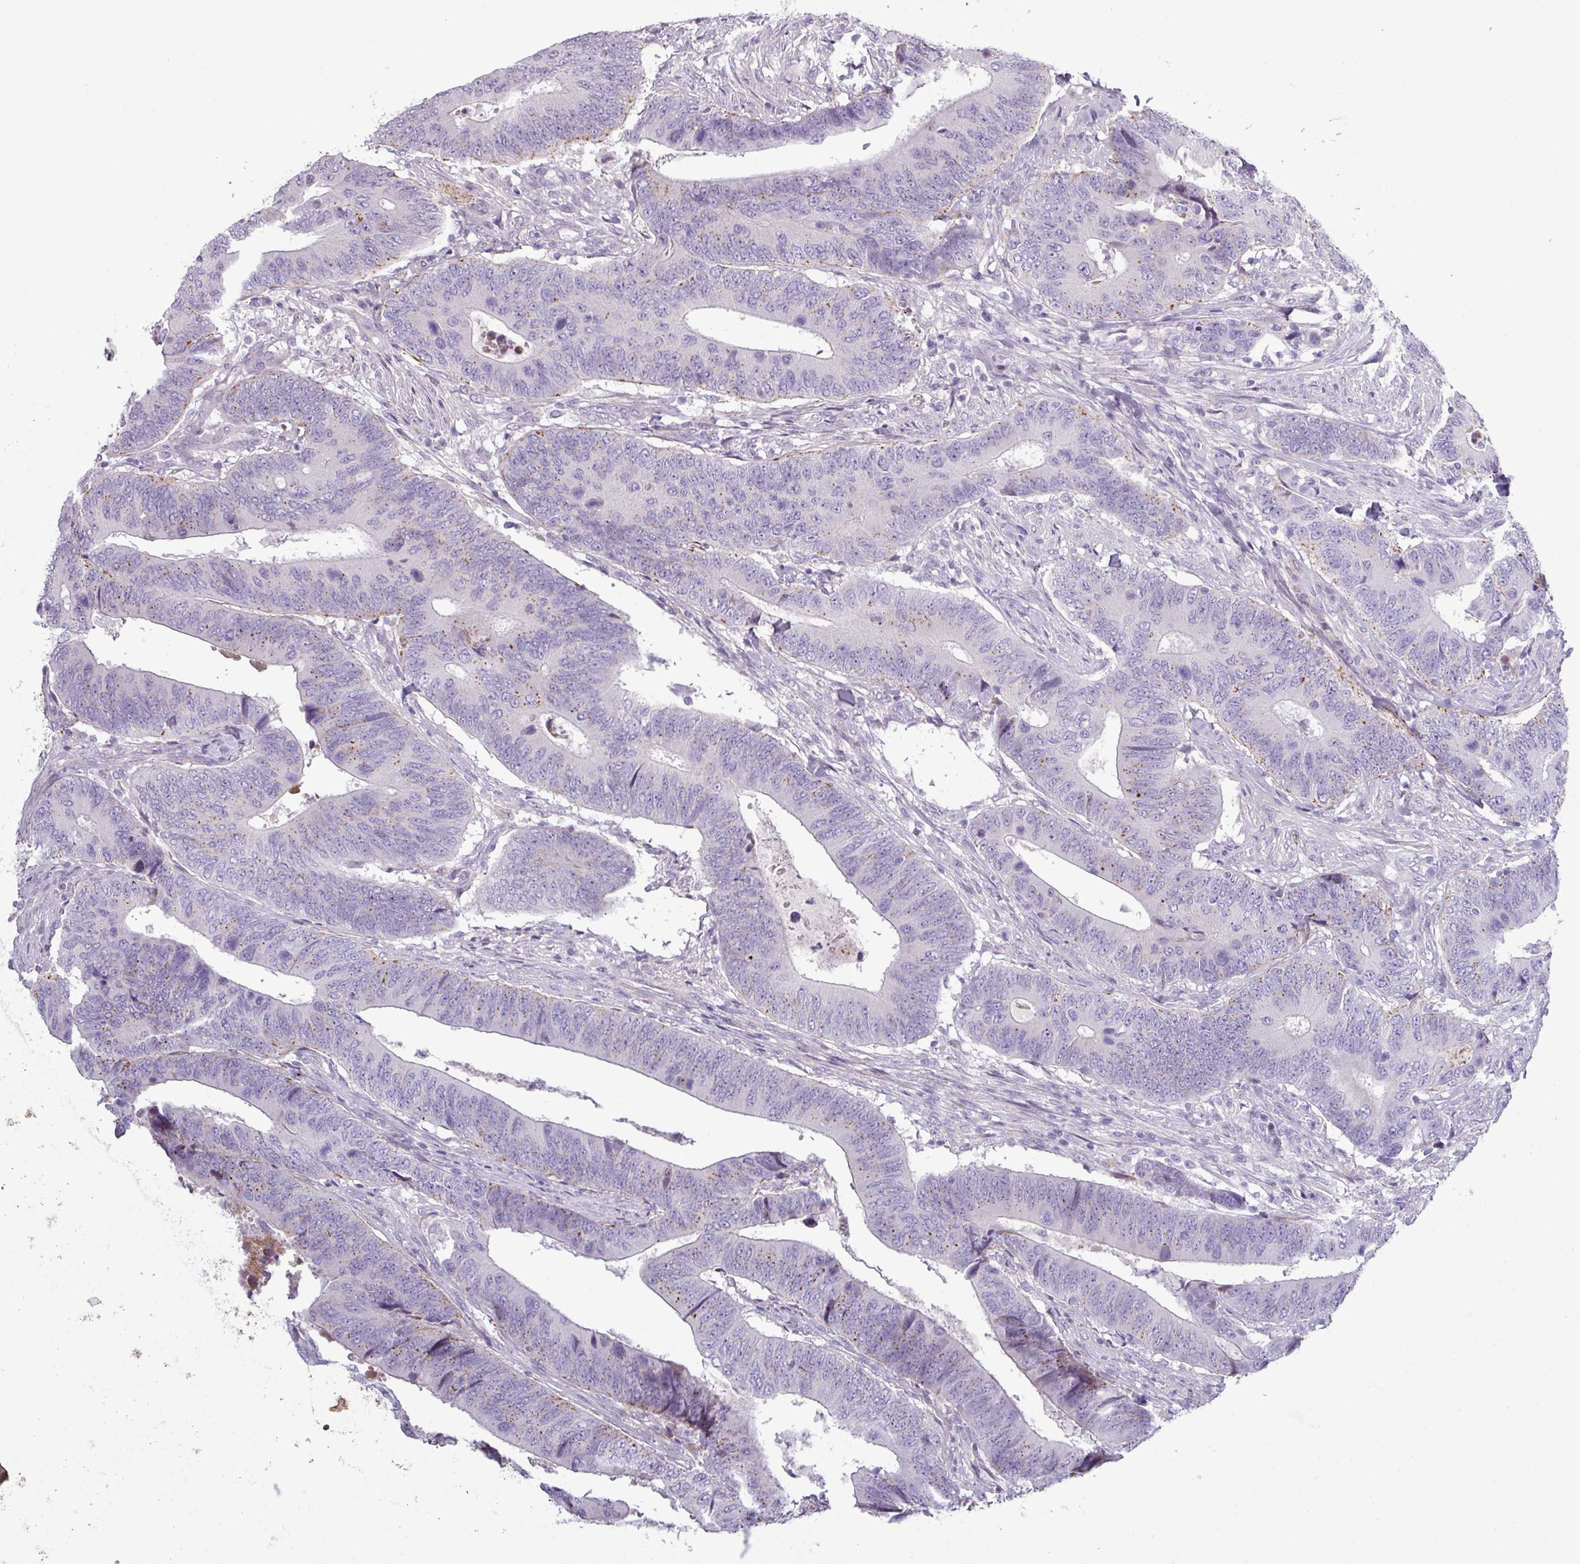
{"staining": {"intensity": "negative", "quantity": "none", "location": "none"}, "tissue": "colorectal cancer", "cell_type": "Tumor cells", "image_type": "cancer", "snomed": [{"axis": "morphology", "description": "Adenocarcinoma, NOS"}, {"axis": "topography", "description": "Colon"}], "caption": "Colorectal adenocarcinoma stained for a protein using IHC displays no expression tumor cells.", "gene": "C4B", "patient": {"sex": "male", "age": 87}}